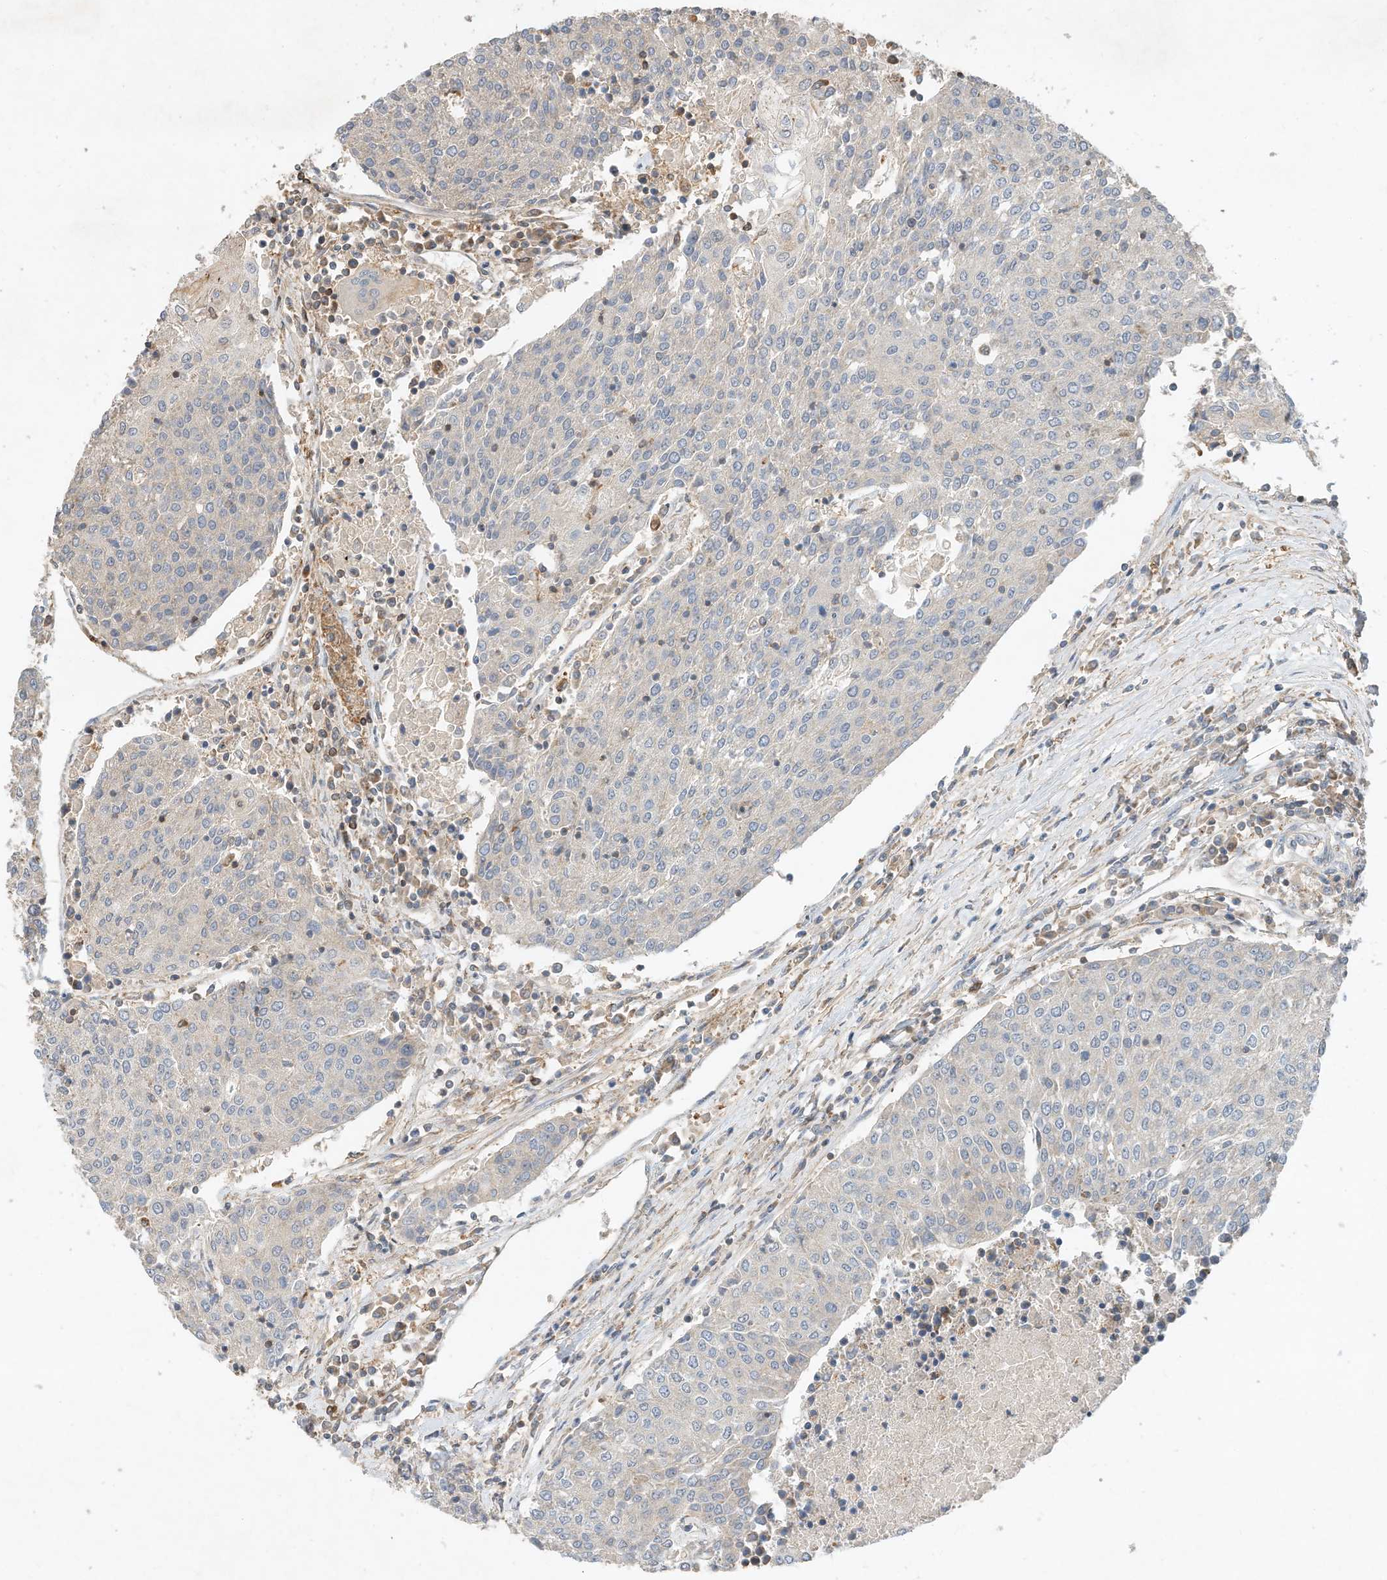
{"staining": {"intensity": "negative", "quantity": "none", "location": "none"}, "tissue": "urothelial cancer", "cell_type": "Tumor cells", "image_type": "cancer", "snomed": [{"axis": "morphology", "description": "Urothelial carcinoma, High grade"}, {"axis": "topography", "description": "Urinary bladder"}], "caption": "The photomicrograph shows no significant positivity in tumor cells of high-grade urothelial carcinoma.", "gene": "CPAMD8", "patient": {"sex": "female", "age": 85}}